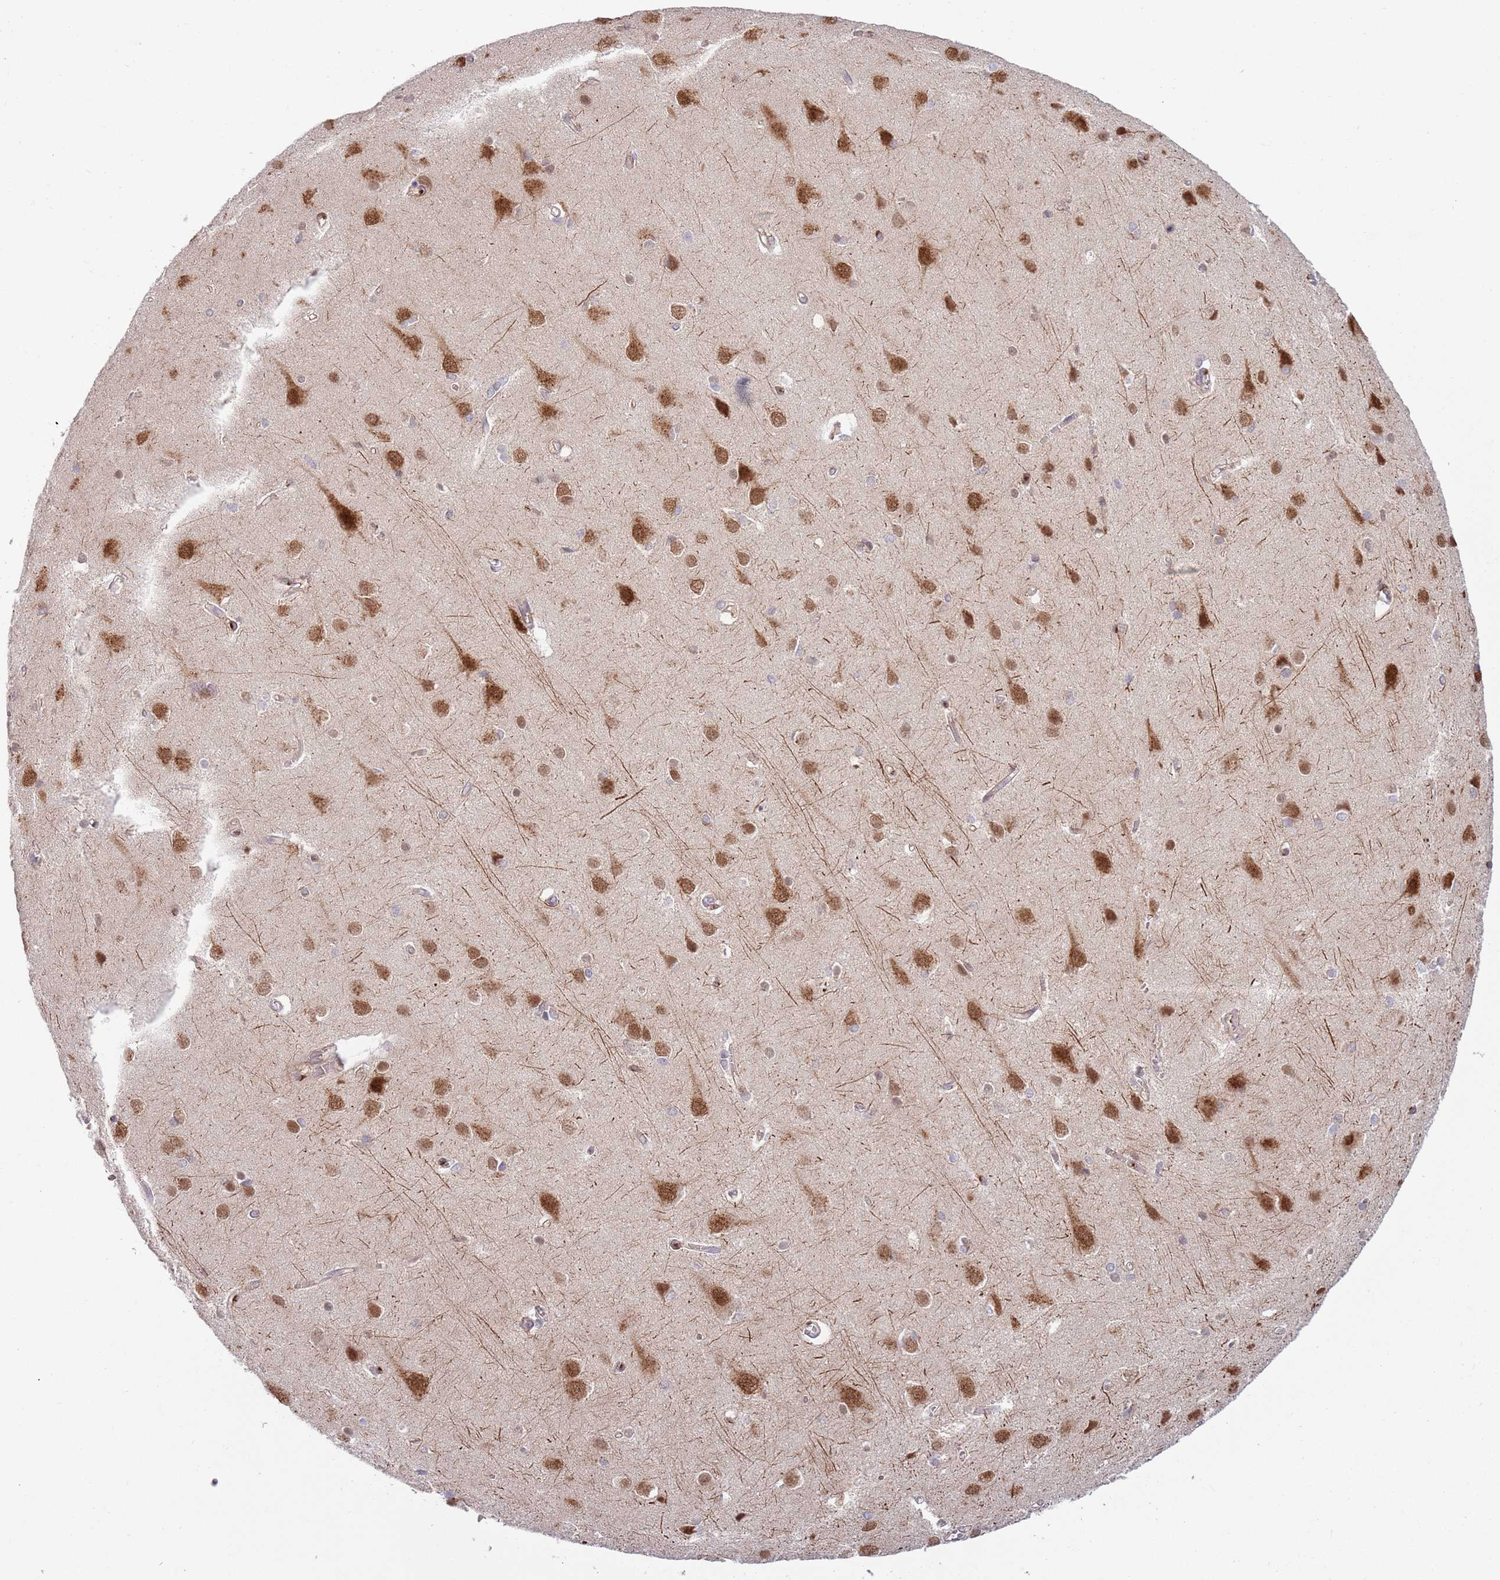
{"staining": {"intensity": "negative", "quantity": "none", "location": "none"}, "tissue": "cerebral cortex", "cell_type": "Endothelial cells", "image_type": "normal", "snomed": [{"axis": "morphology", "description": "Normal tissue, NOS"}, {"axis": "topography", "description": "Cerebral cortex"}], "caption": "DAB (3,3'-diaminobenzidine) immunohistochemical staining of benign cerebral cortex exhibits no significant expression in endothelial cells. (DAB immunohistochemistry with hematoxylin counter stain).", "gene": "BTBD7", "patient": {"sex": "male", "age": 37}}